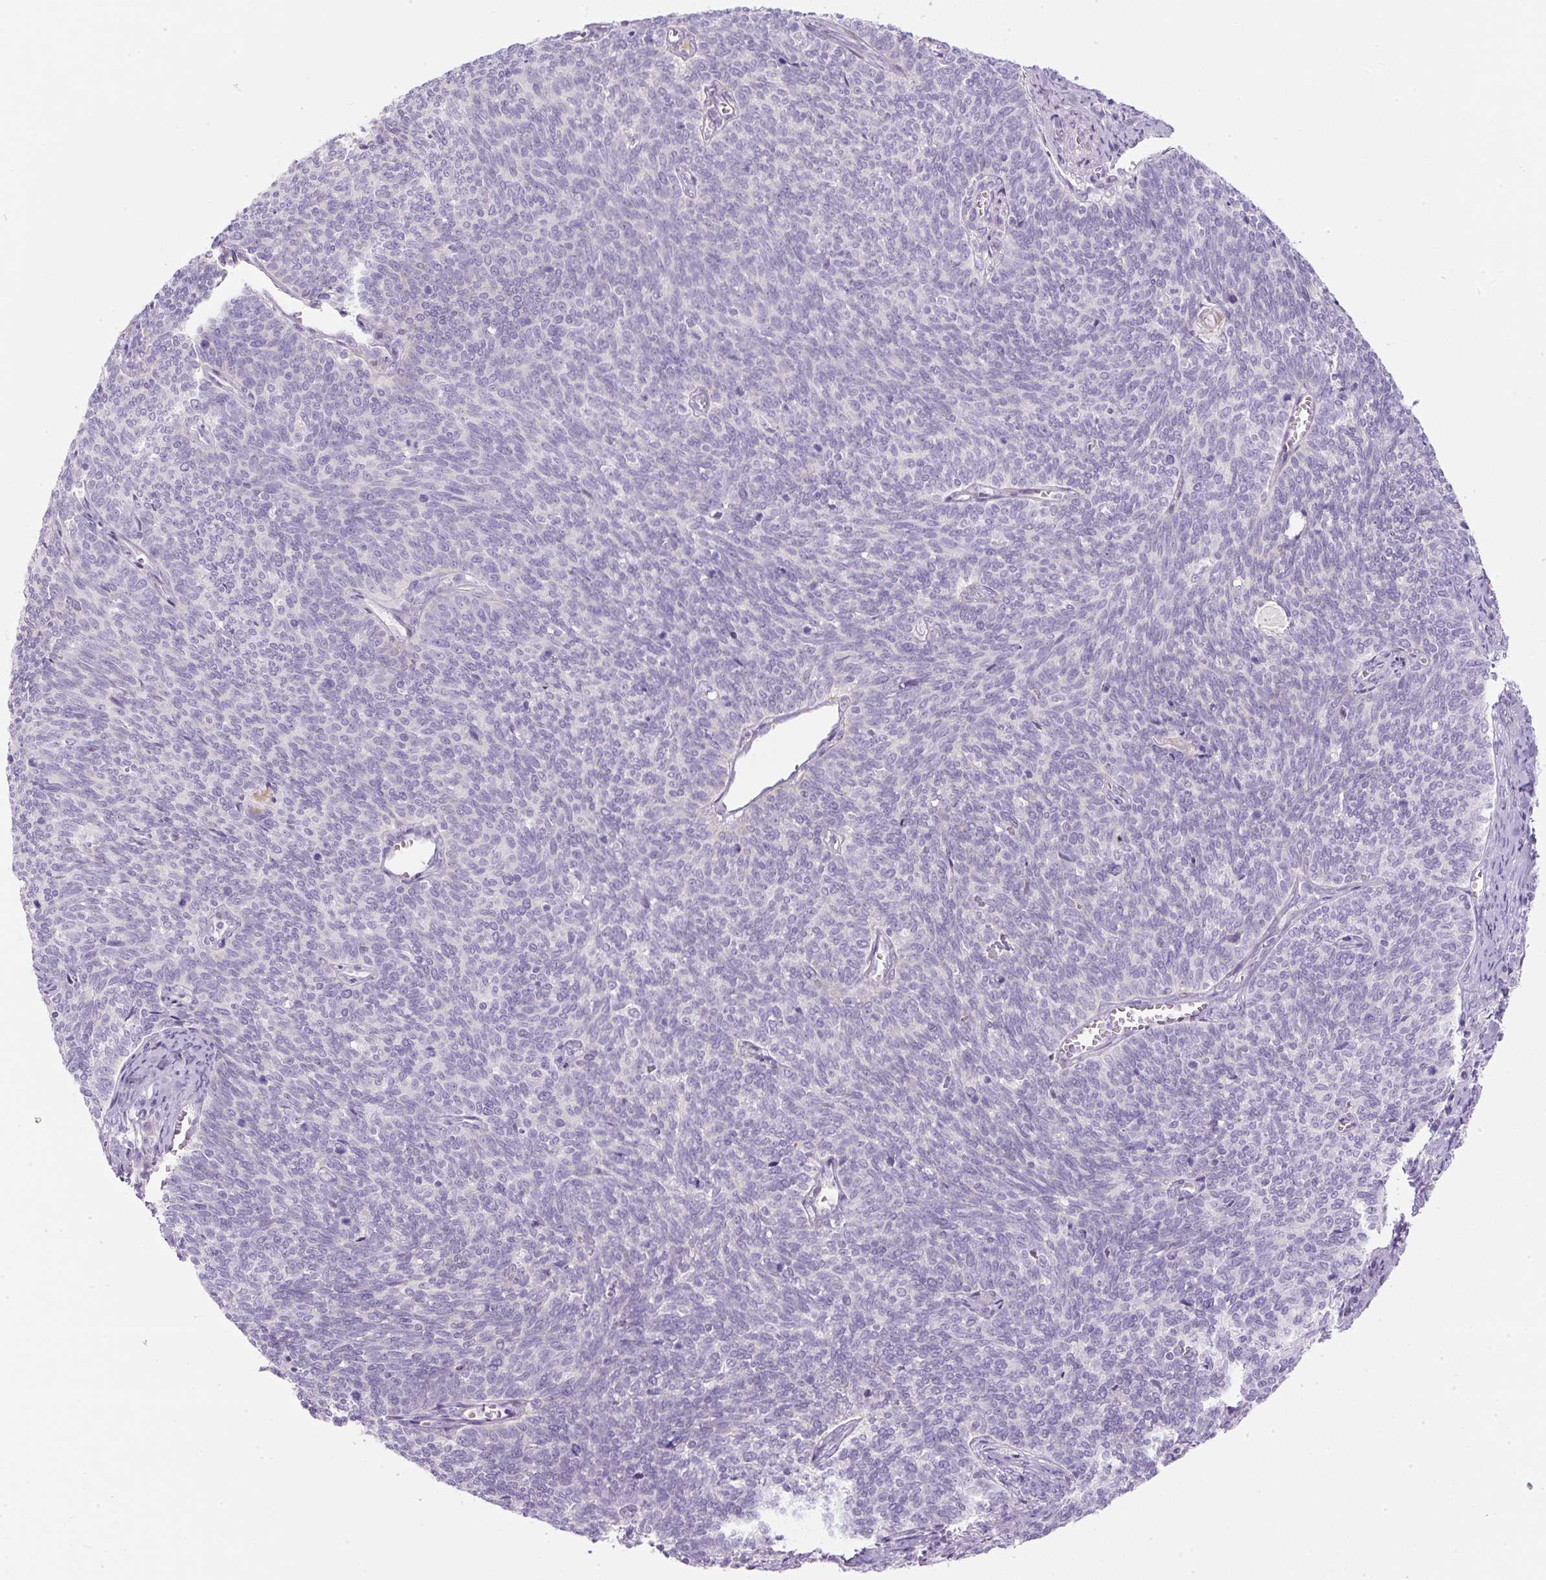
{"staining": {"intensity": "negative", "quantity": "none", "location": "none"}, "tissue": "cervical cancer", "cell_type": "Tumor cells", "image_type": "cancer", "snomed": [{"axis": "morphology", "description": "Squamous cell carcinoma, NOS"}, {"axis": "topography", "description": "Cervix"}], "caption": "Immunohistochemical staining of human cervical squamous cell carcinoma shows no significant positivity in tumor cells.", "gene": "FGFBP3", "patient": {"sex": "female", "age": 39}}